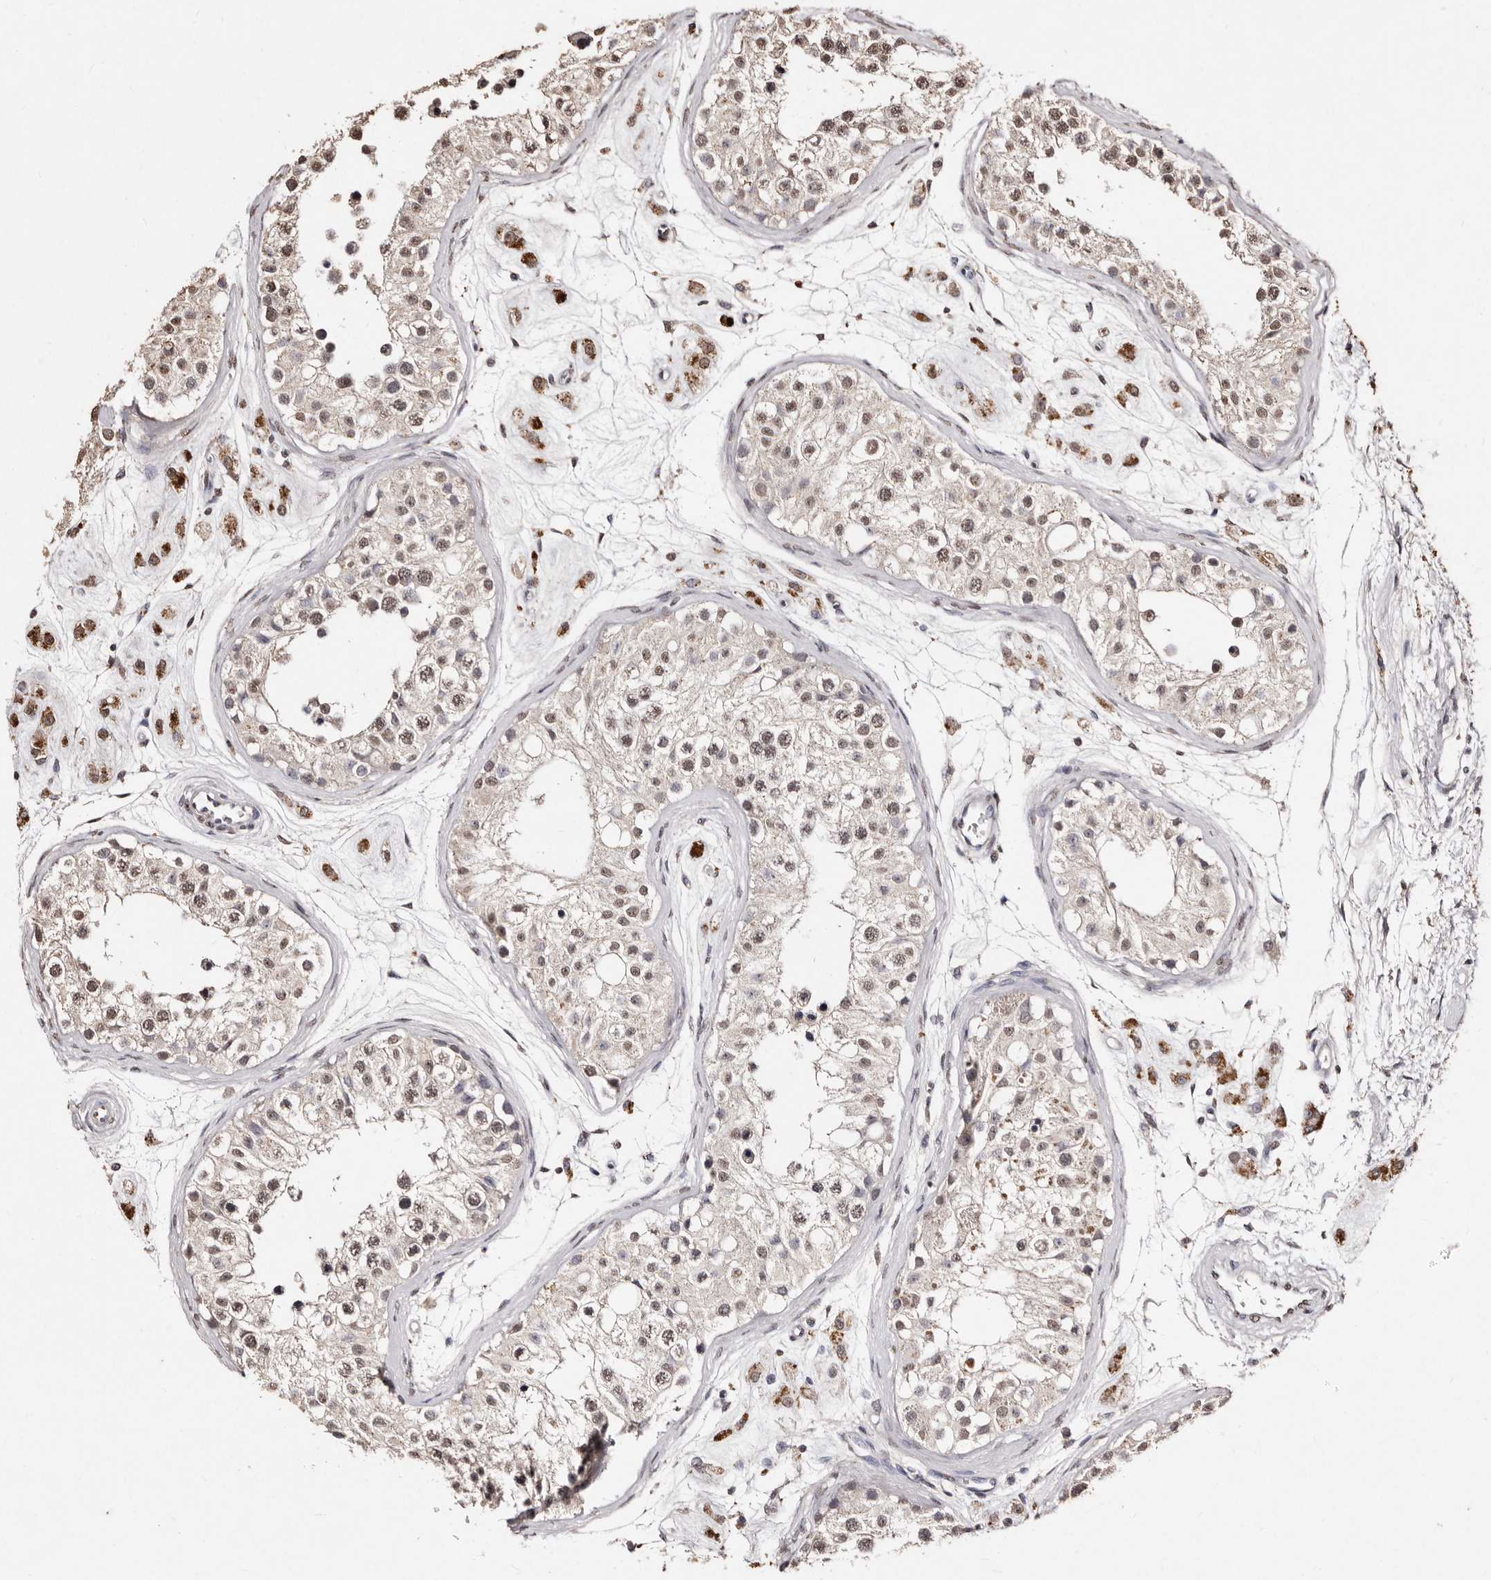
{"staining": {"intensity": "moderate", "quantity": ">75%", "location": "nuclear"}, "tissue": "testis", "cell_type": "Cells in seminiferous ducts", "image_type": "normal", "snomed": [{"axis": "morphology", "description": "Normal tissue, NOS"}, {"axis": "morphology", "description": "Adenocarcinoma, metastatic, NOS"}, {"axis": "topography", "description": "Testis"}], "caption": "Protein staining exhibits moderate nuclear staining in about >75% of cells in seminiferous ducts in normal testis.", "gene": "ERBB4", "patient": {"sex": "male", "age": 26}}